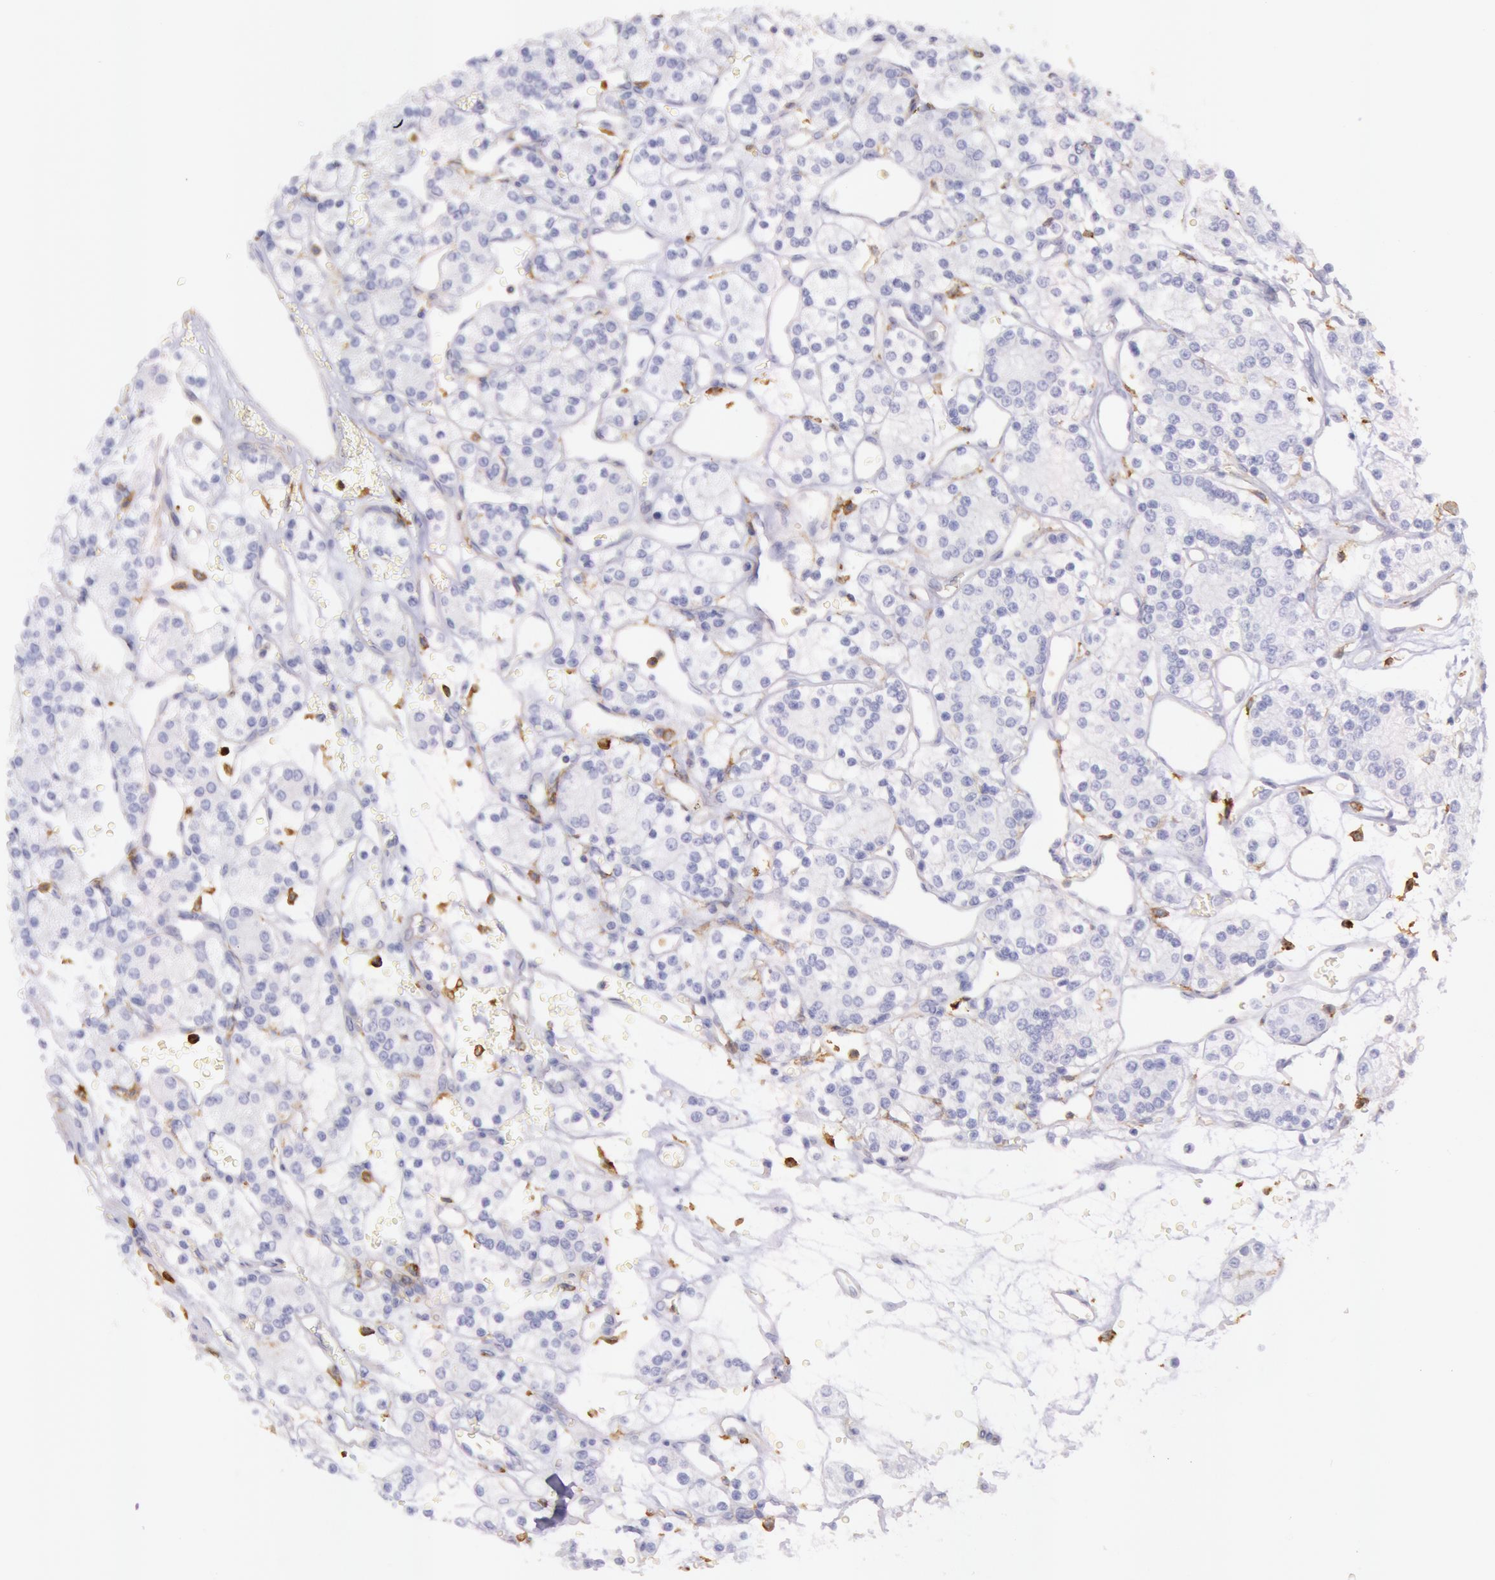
{"staining": {"intensity": "negative", "quantity": "none", "location": "none"}, "tissue": "renal cancer", "cell_type": "Tumor cells", "image_type": "cancer", "snomed": [{"axis": "morphology", "description": "Adenocarcinoma, NOS"}, {"axis": "topography", "description": "Kidney"}], "caption": "The photomicrograph reveals no significant staining in tumor cells of renal adenocarcinoma.", "gene": "LYN", "patient": {"sex": "female", "age": 62}}